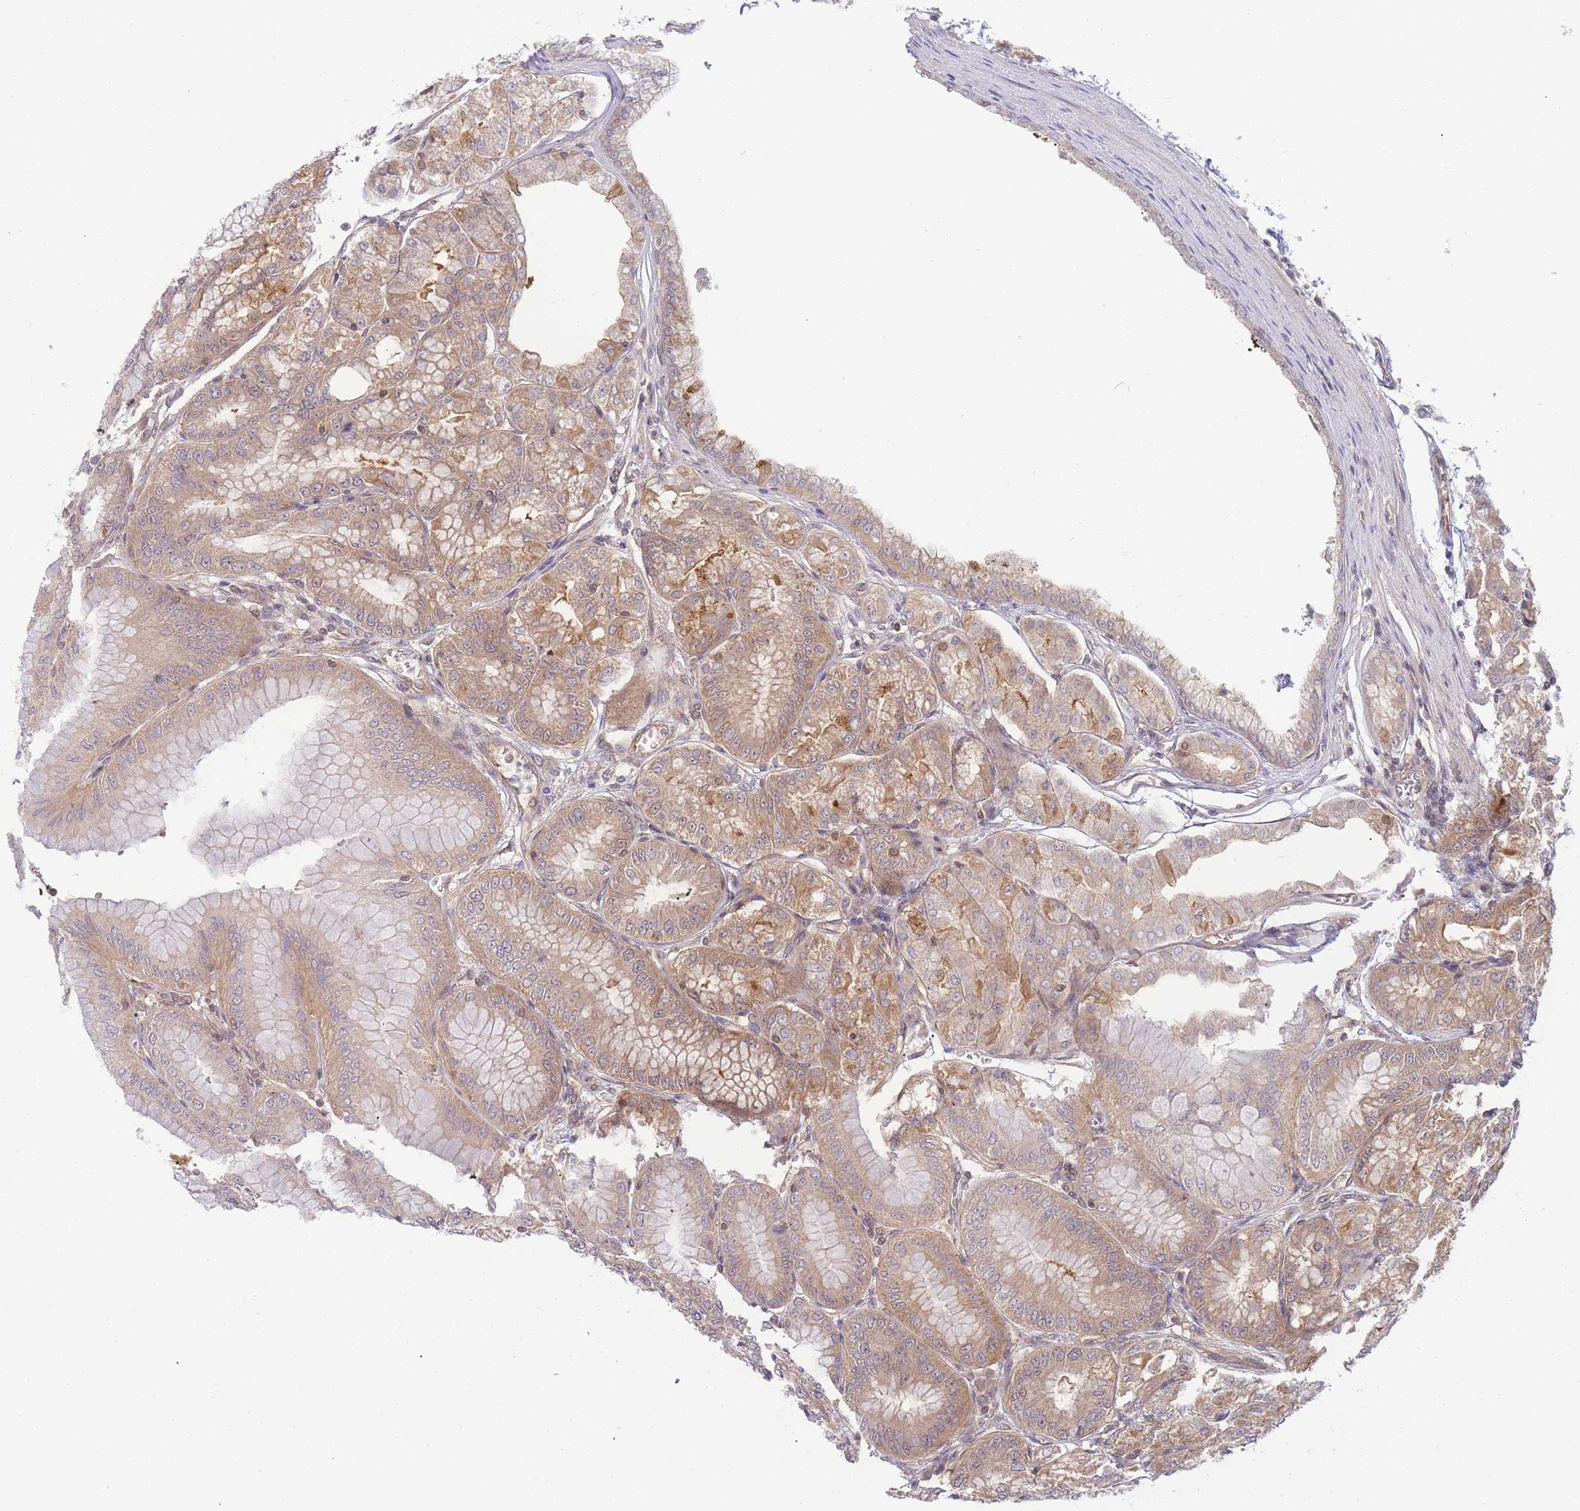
{"staining": {"intensity": "moderate", "quantity": ">75%", "location": "cytoplasmic/membranous,nuclear"}, "tissue": "stomach", "cell_type": "Glandular cells", "image_type": "normal", "snomed": [{"axis": "morphology", "description": "Normal tissue, NOS"}, {"axis": "topography", "description": "Stomach, lower"}], "caption": "Immunohistochemistry (IHC) (DAB (3,3'-diaminobenzidine)) staining of benign stomach shows moderate cytoplasmic/membranous,nuclear protein expression in about >75% of glandular cells. (DAB (3,3'-diaminobenzidine) IHC with brightfield microscopy, high magnification).", "gene": "KIAA1191", "patient": {"sex": "male", "age": 71}}